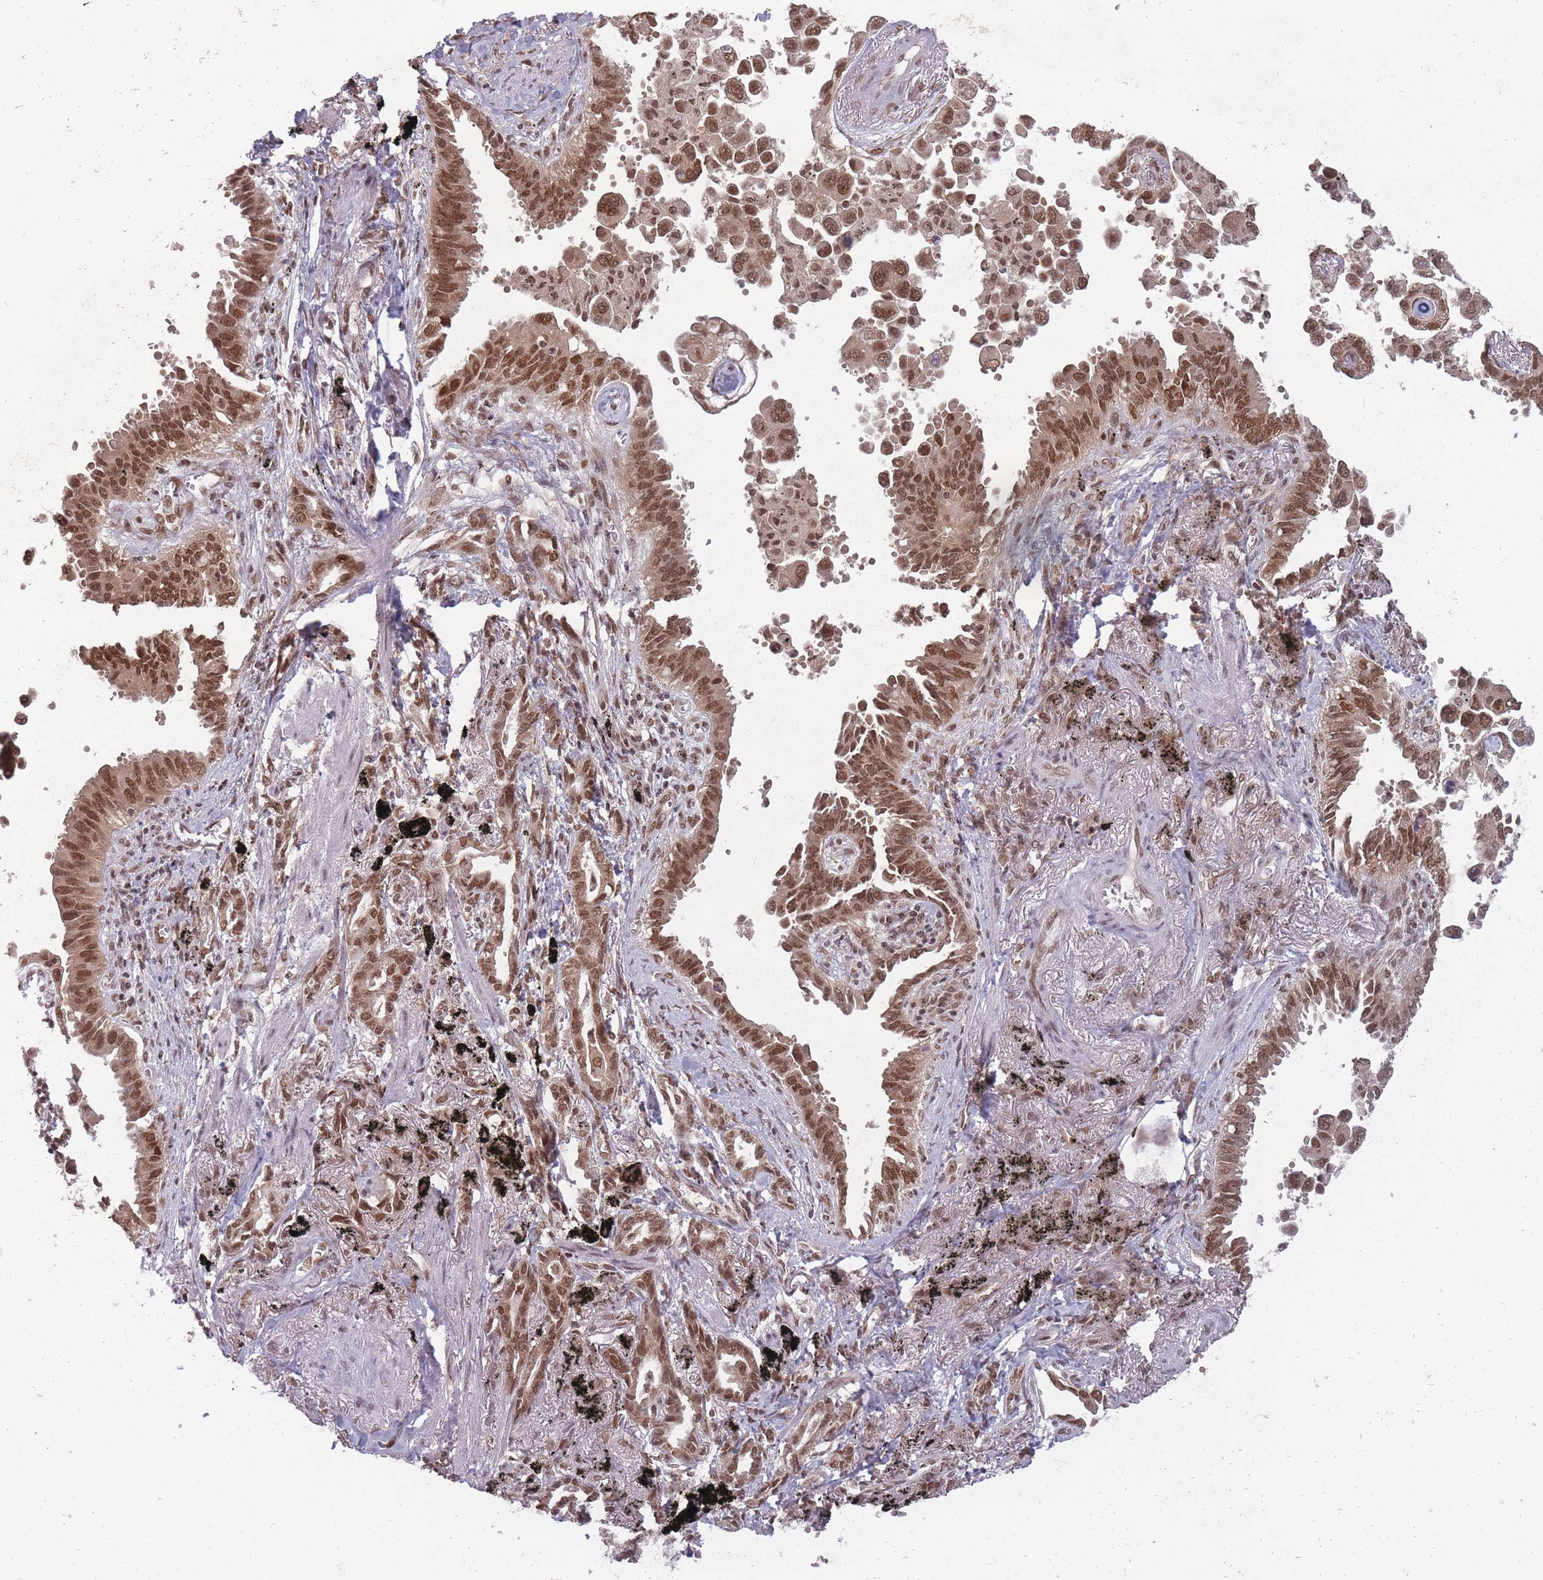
{"staining": {"intensity": "moderate", "quantity": ">75%", "location": "nuclear"}, "tissue": "lung cancer", "cell_type": "Tumor cells", "image_type": "cancer", "snomed": [{"axis": "morphology", "description": "Adenocarcinoma, NOS"}, {"axis": "topography", "description": "Lung"}], "caption": "Lung cancer (adenocarcinoma) tissue displays moderate nuclear expression in about >75% of tumor cells, visualized by immunohistochemistry.", "gene": "TMED3", "patient": {"sex": "male", "age": 67}}